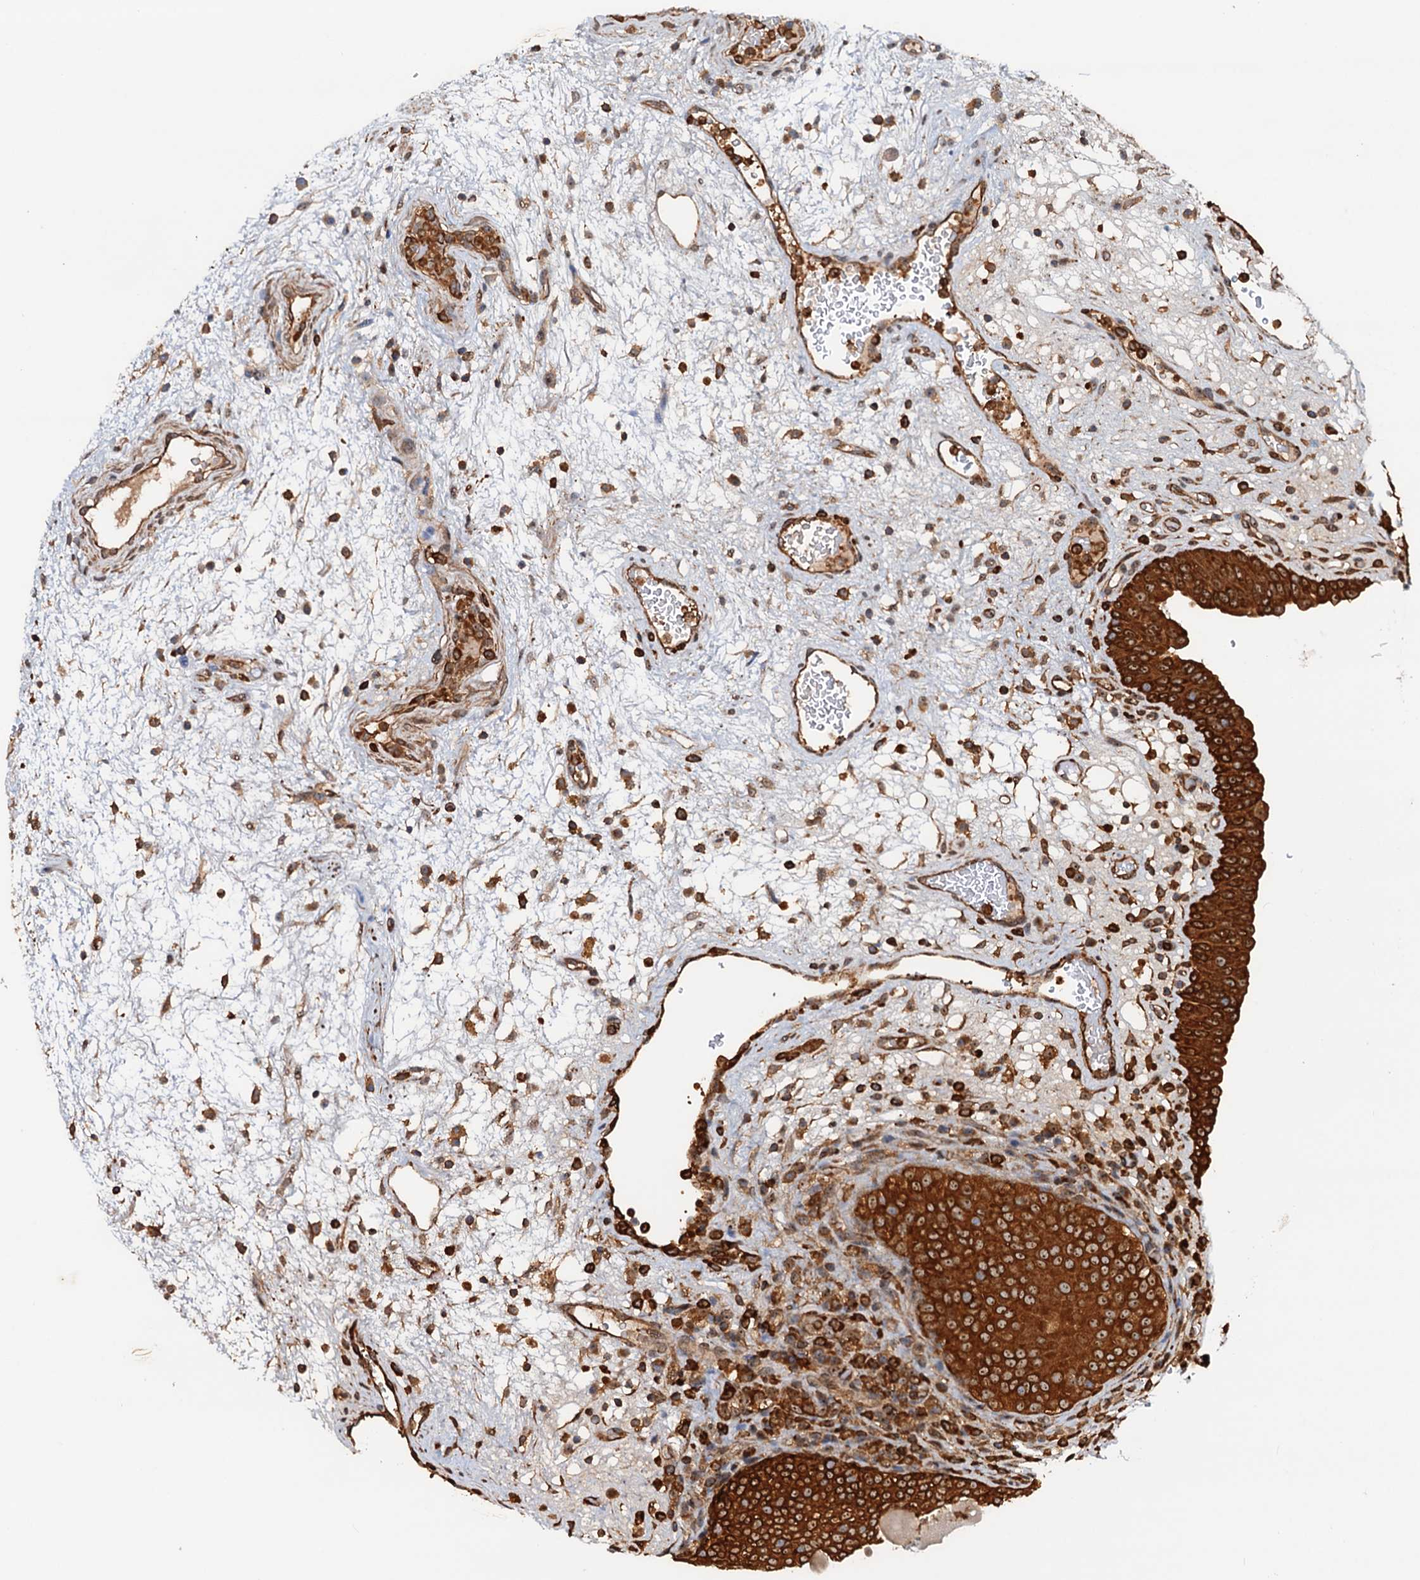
{"staining": {"intensity": "strong", "quantity": ">75%", "location": "cytoplasmic/membranous"}, "tissue": "urinary bladder", "cell_type": "Urothelial cells", "image_type": "normal", "snomed": [{"axis": "morphology", "description": "Normal tissue, NOS"}, {"axis": "topography", "description": "Urinary bladder"}], "caption": "Approximately >75% of urothelial cells in benign human urinary bladder demonstrate strong cytoplasmic/membranous protein expression as visualized by brown immunohistochemical staining.", "gene": "USP6NL", "patient": {"sex": "male", "age": 71}}